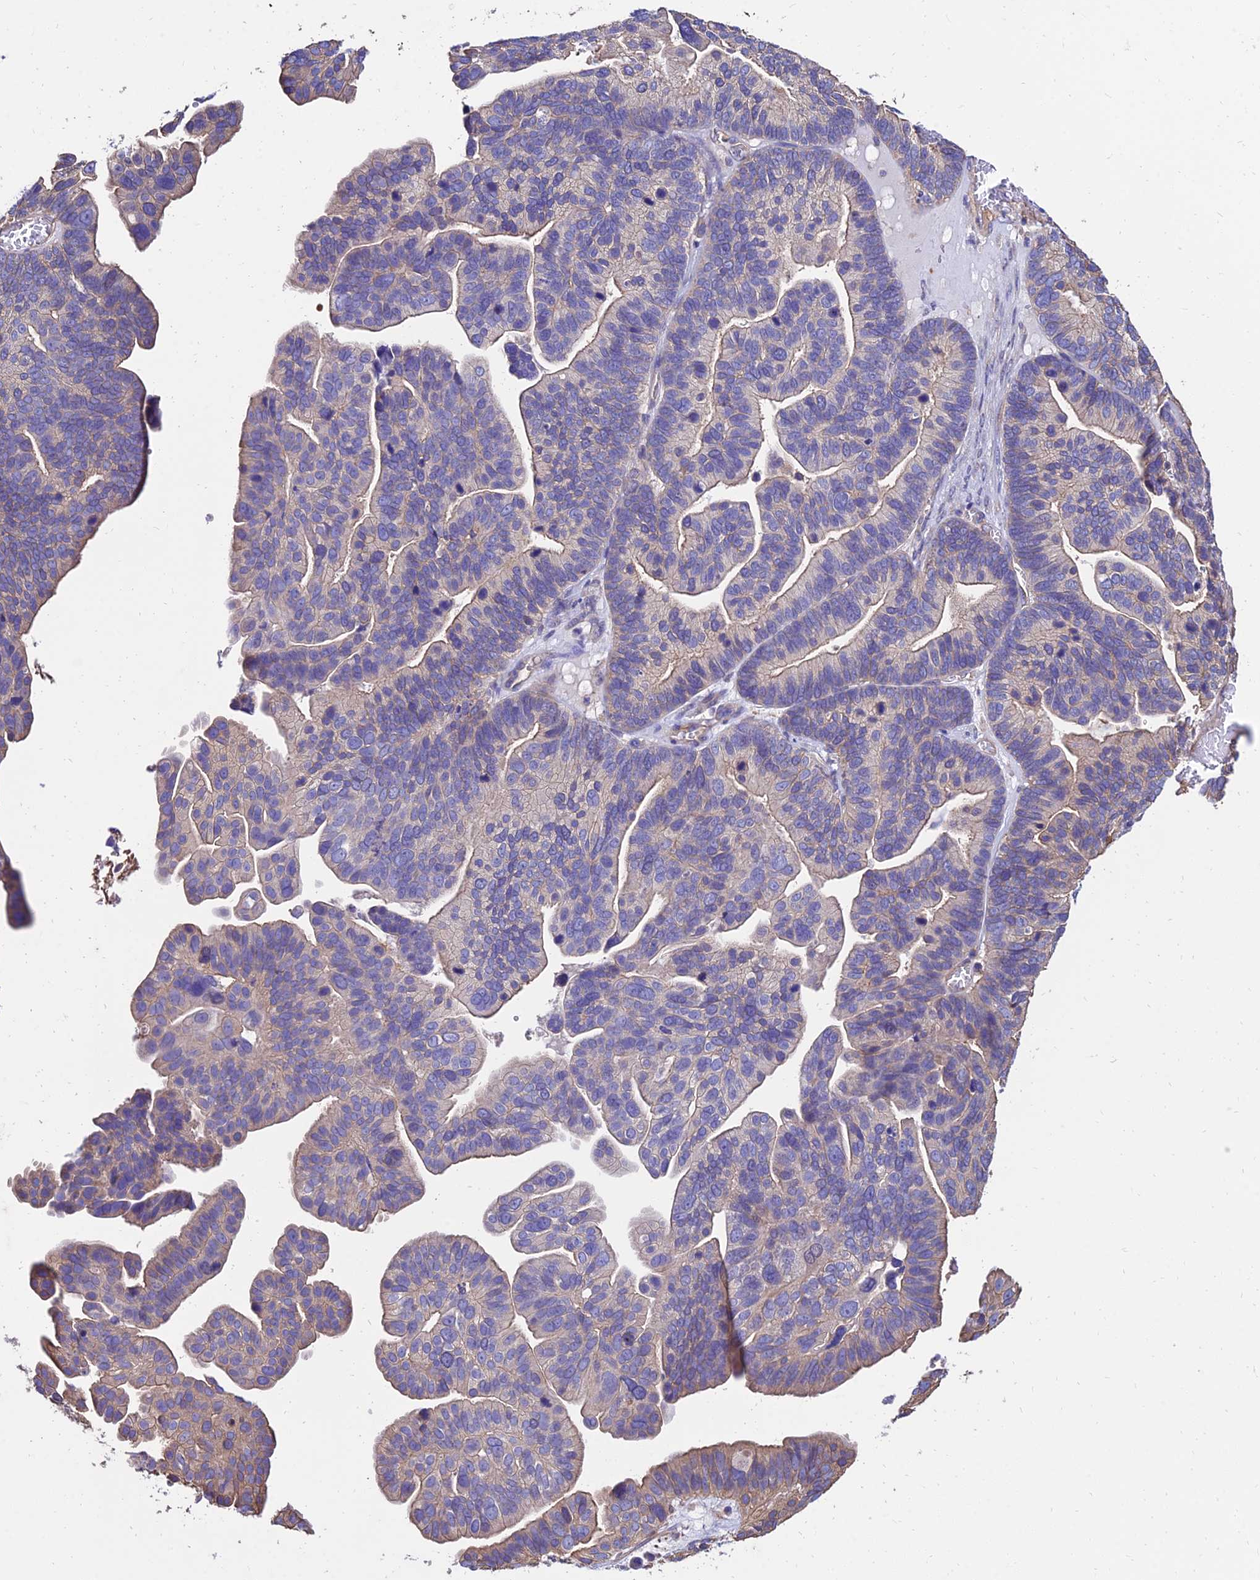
{"staining": {"intensity": "weak", "quantity": "<25%", "location": "cytoplasmic/membranous"}, "tissue": "ovarian cancer", "cell_type": "Tumor cells", "image_type": "cancer", "snomed": [{"axis": "morphology", "description": "Cystadenocarcinoma, serous, NOS"}, {"axis": "topography", "description": "Ovary"}], "caption": "The image reveals no significant positivity in tumor cells of ovarian cancer.", "gene": "CALM2", "patient": {"sex": "female", "age": 56}}